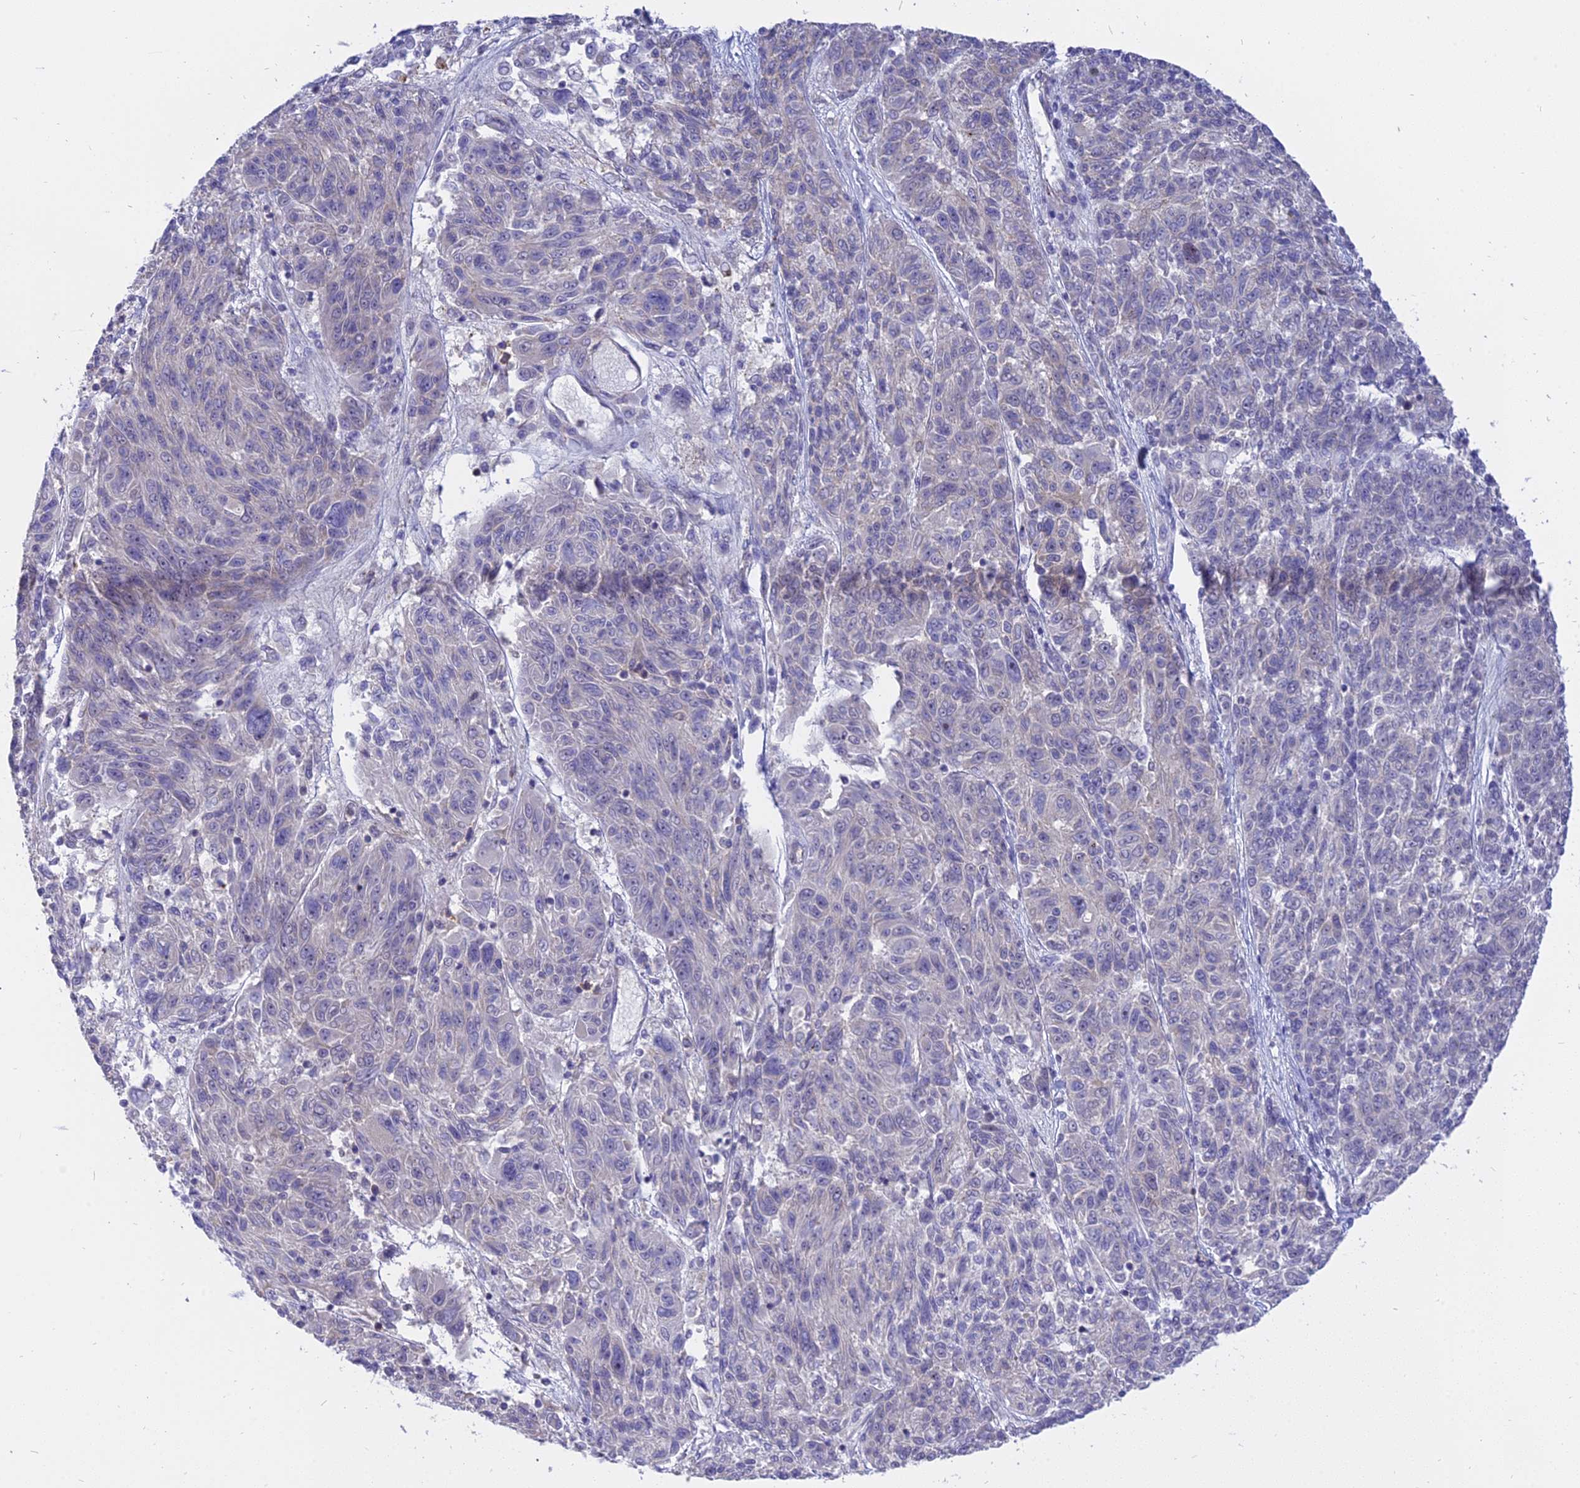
{"staining": {"intensity": "weak", "quantity": "<25%", "location": "cytoplasmic/membranous"}, "tissue": "melanoma", "cell_type": "Tumor cells", "image_type": "cancer", "snomed": [{"axis": "morphology", "description": "Malignant melanoma, NOS"}, {"axis": "topography", "description": "Skin"}], "caption": "DAB (3,3'-diaminobenzidine) immunohistochemical staining of human malignant melanoma reveals no significant expression in tumor cells.", "gene": "CENPV", "patient": {"sex": "male", "age": 53}}